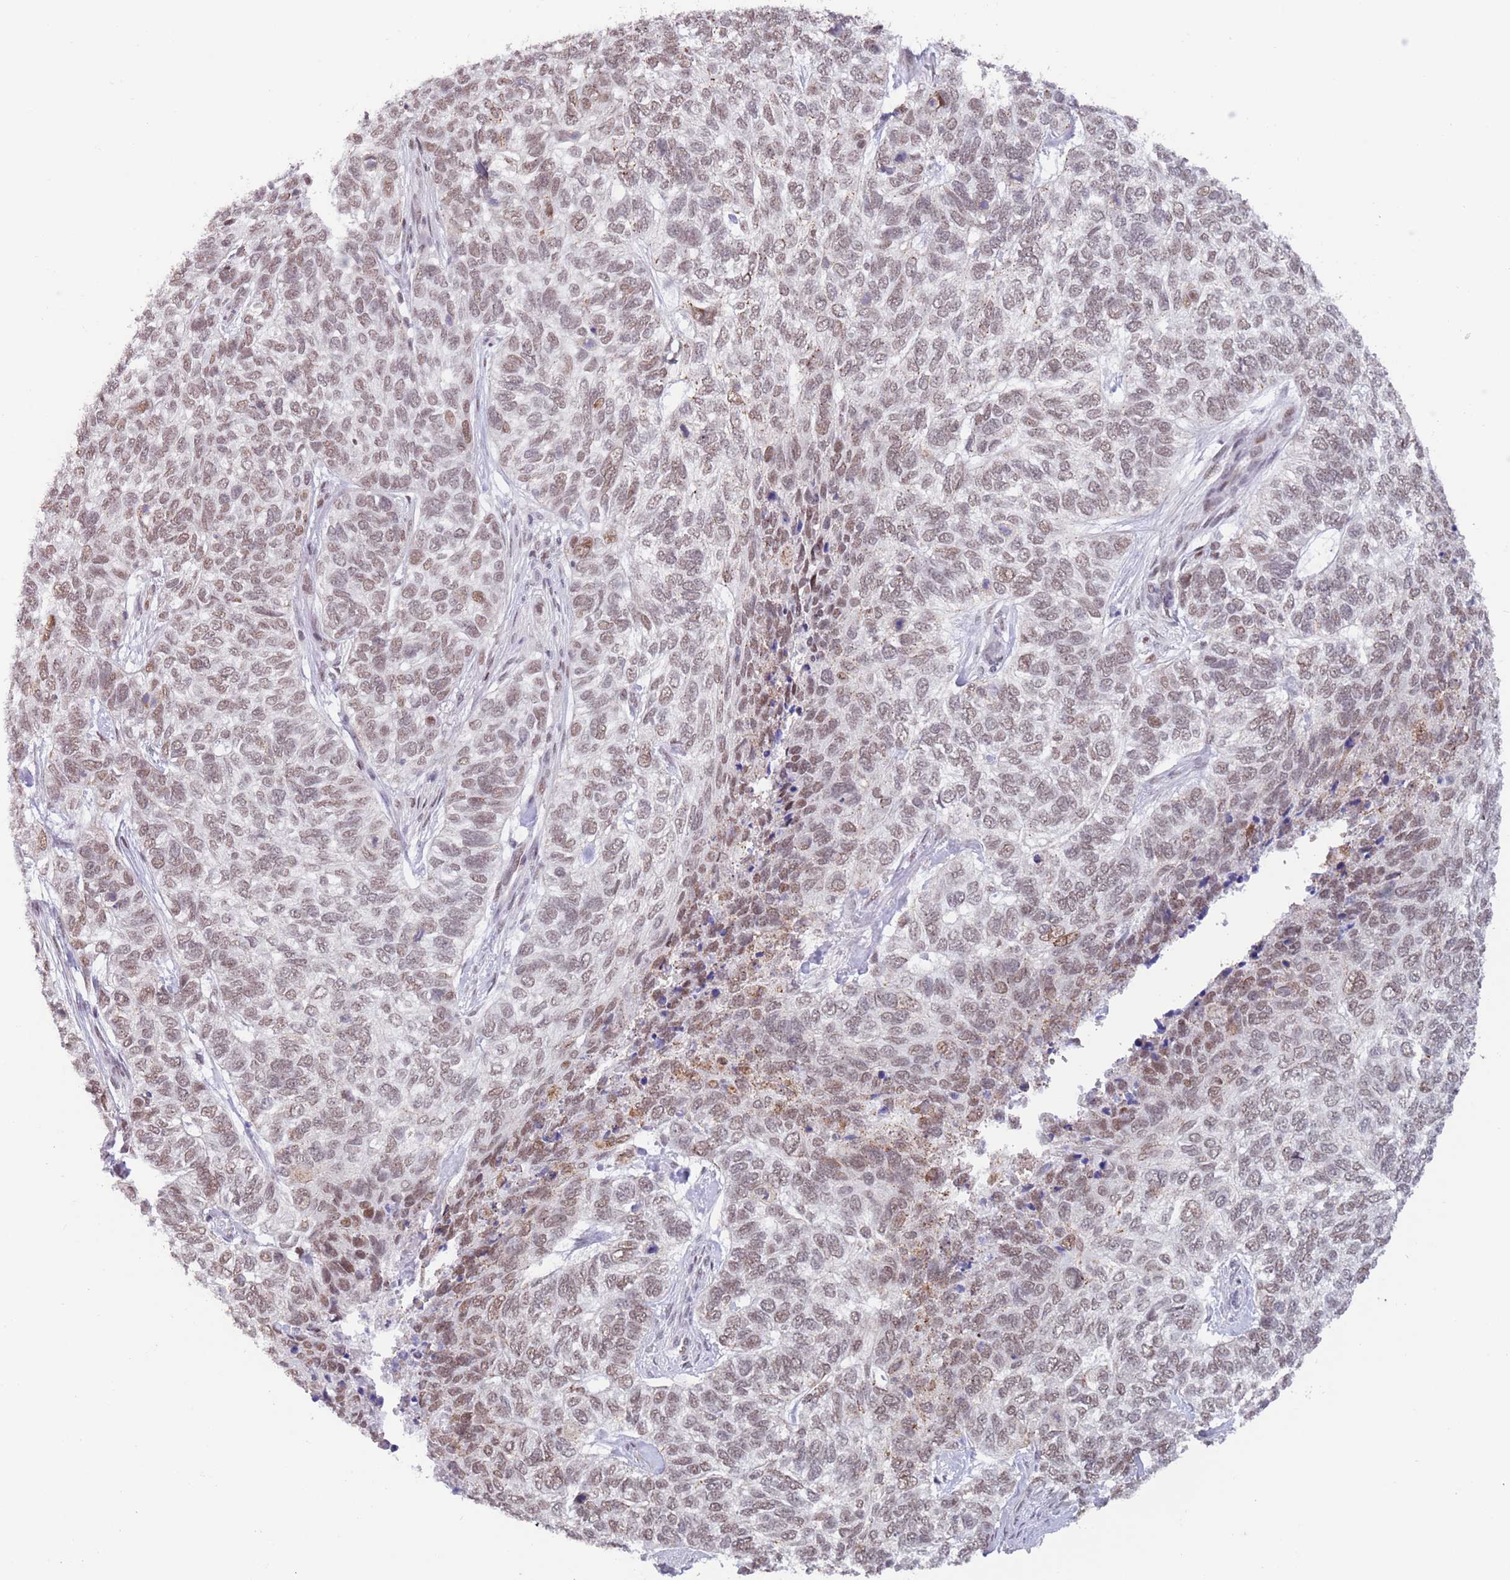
{"staining": {"intensity": "moderate", "quantity": ">75%", "location": "nuclear"}, "tissue": "skin cancer", "cell_type": "Tumor cells", "image_type": "cancer", "snomed": [{"axis": "morphology", "description": "Basal cell carcinoma"}, {"axis": "topography", "description": "Skin"}], "caption": "Skin cancer stained for a protein exhibits moderate nuclear positivity in tumor cells.", "gene": "ZNF382", "patient": {"sex": "female", "age": 65}}